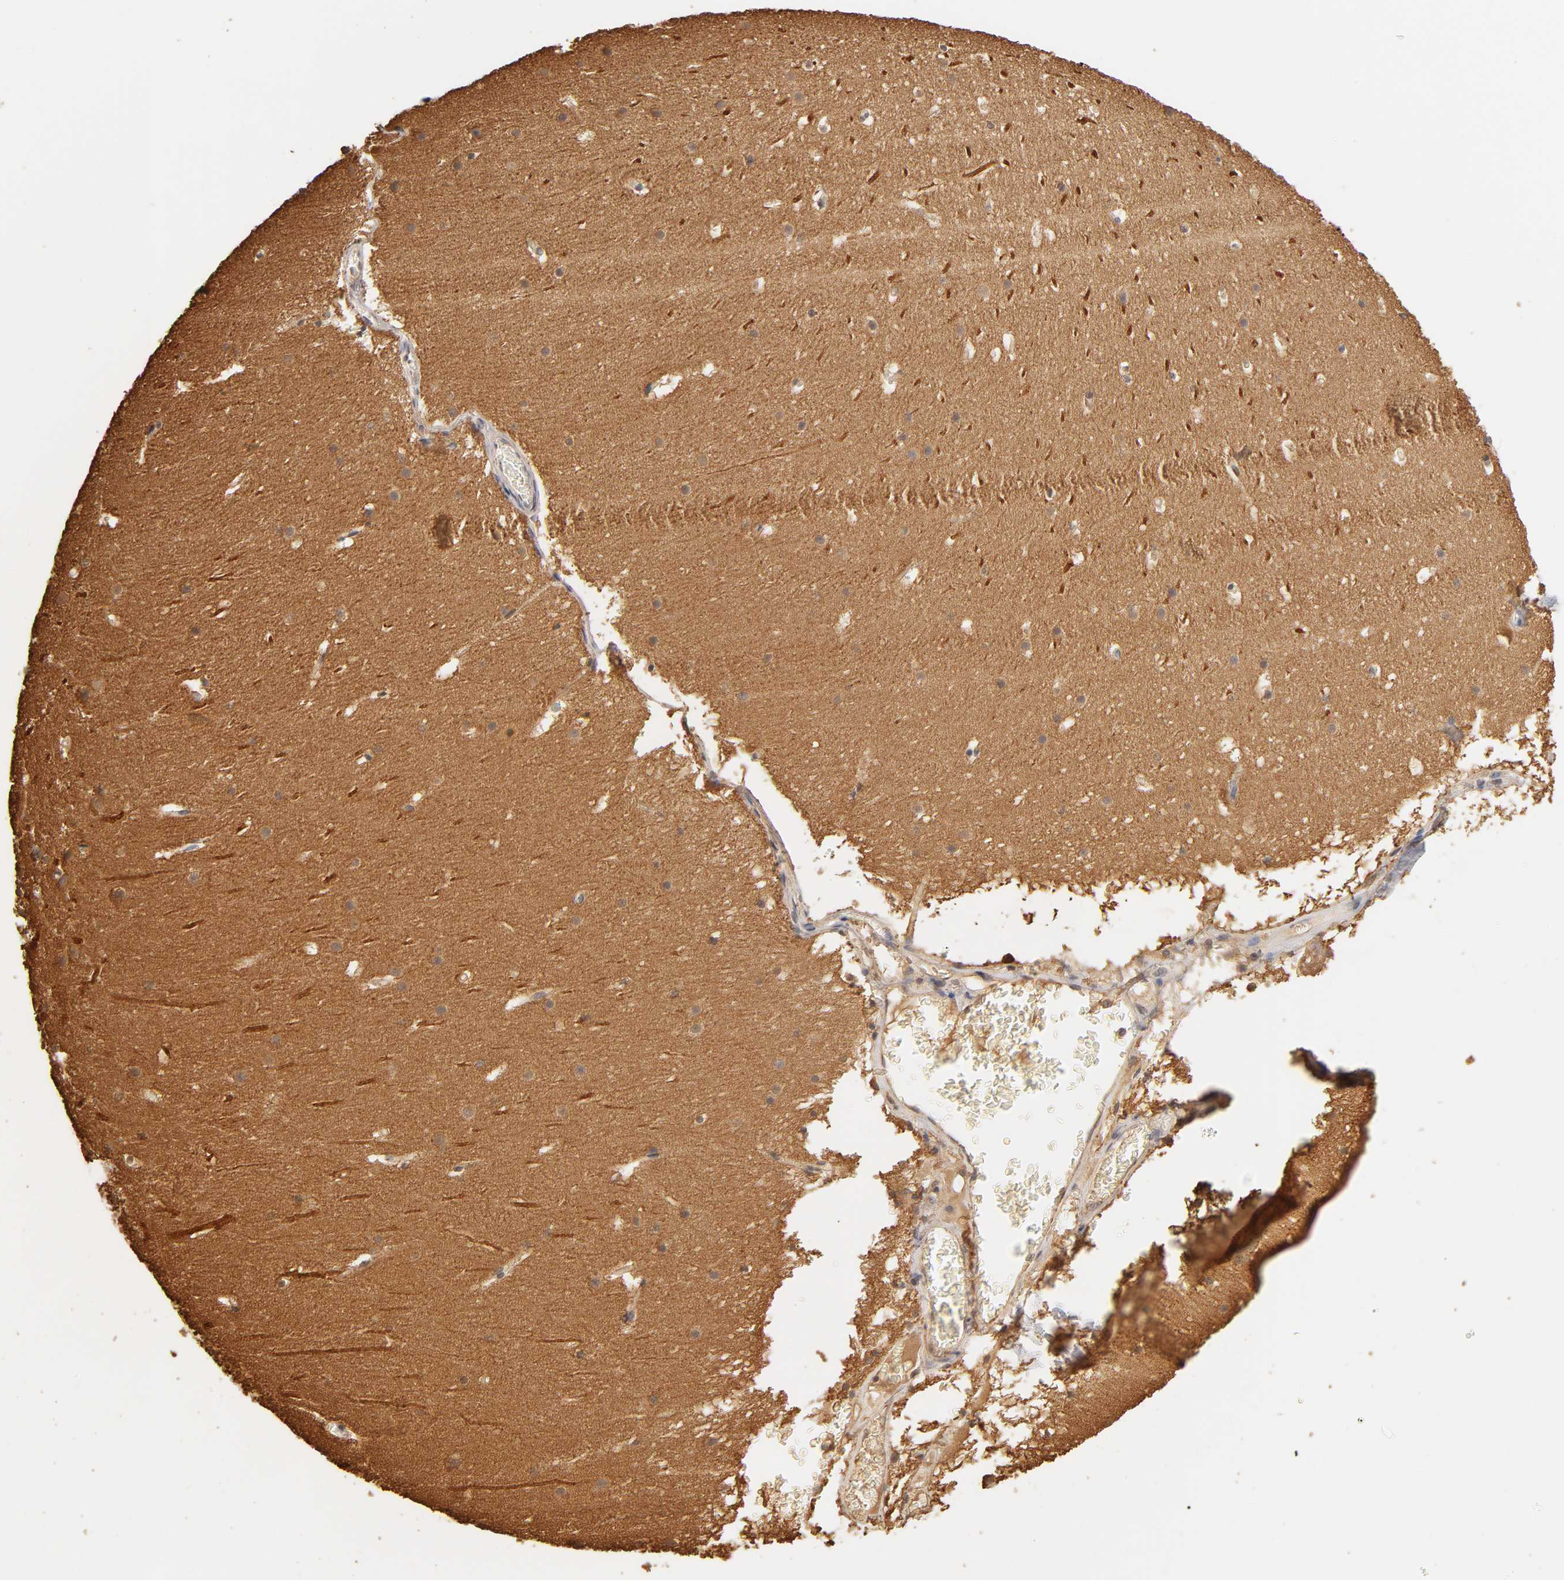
{"staining": {"intensity": "strong", "quantity": "<25%", "location": "cytoplasmic/membranous,nuclear"}, "tissue": "cerebellum", "cell_type": "Cells in granular layer", "image_type": "normal", "snomed": [{"axis": "morphology", "description": "Normal tissue, NOS"}, {"axis": "topography", "description": "Cerebellum"}], "caption": "The micrograph shows a brown stain indicating the presence of a protein in the cytoplasmic/membranous,nuclear of cells in granular layer in cerebellum.", "gene": "VSIG4", "patient": {"sex": "male", "age": 45}}